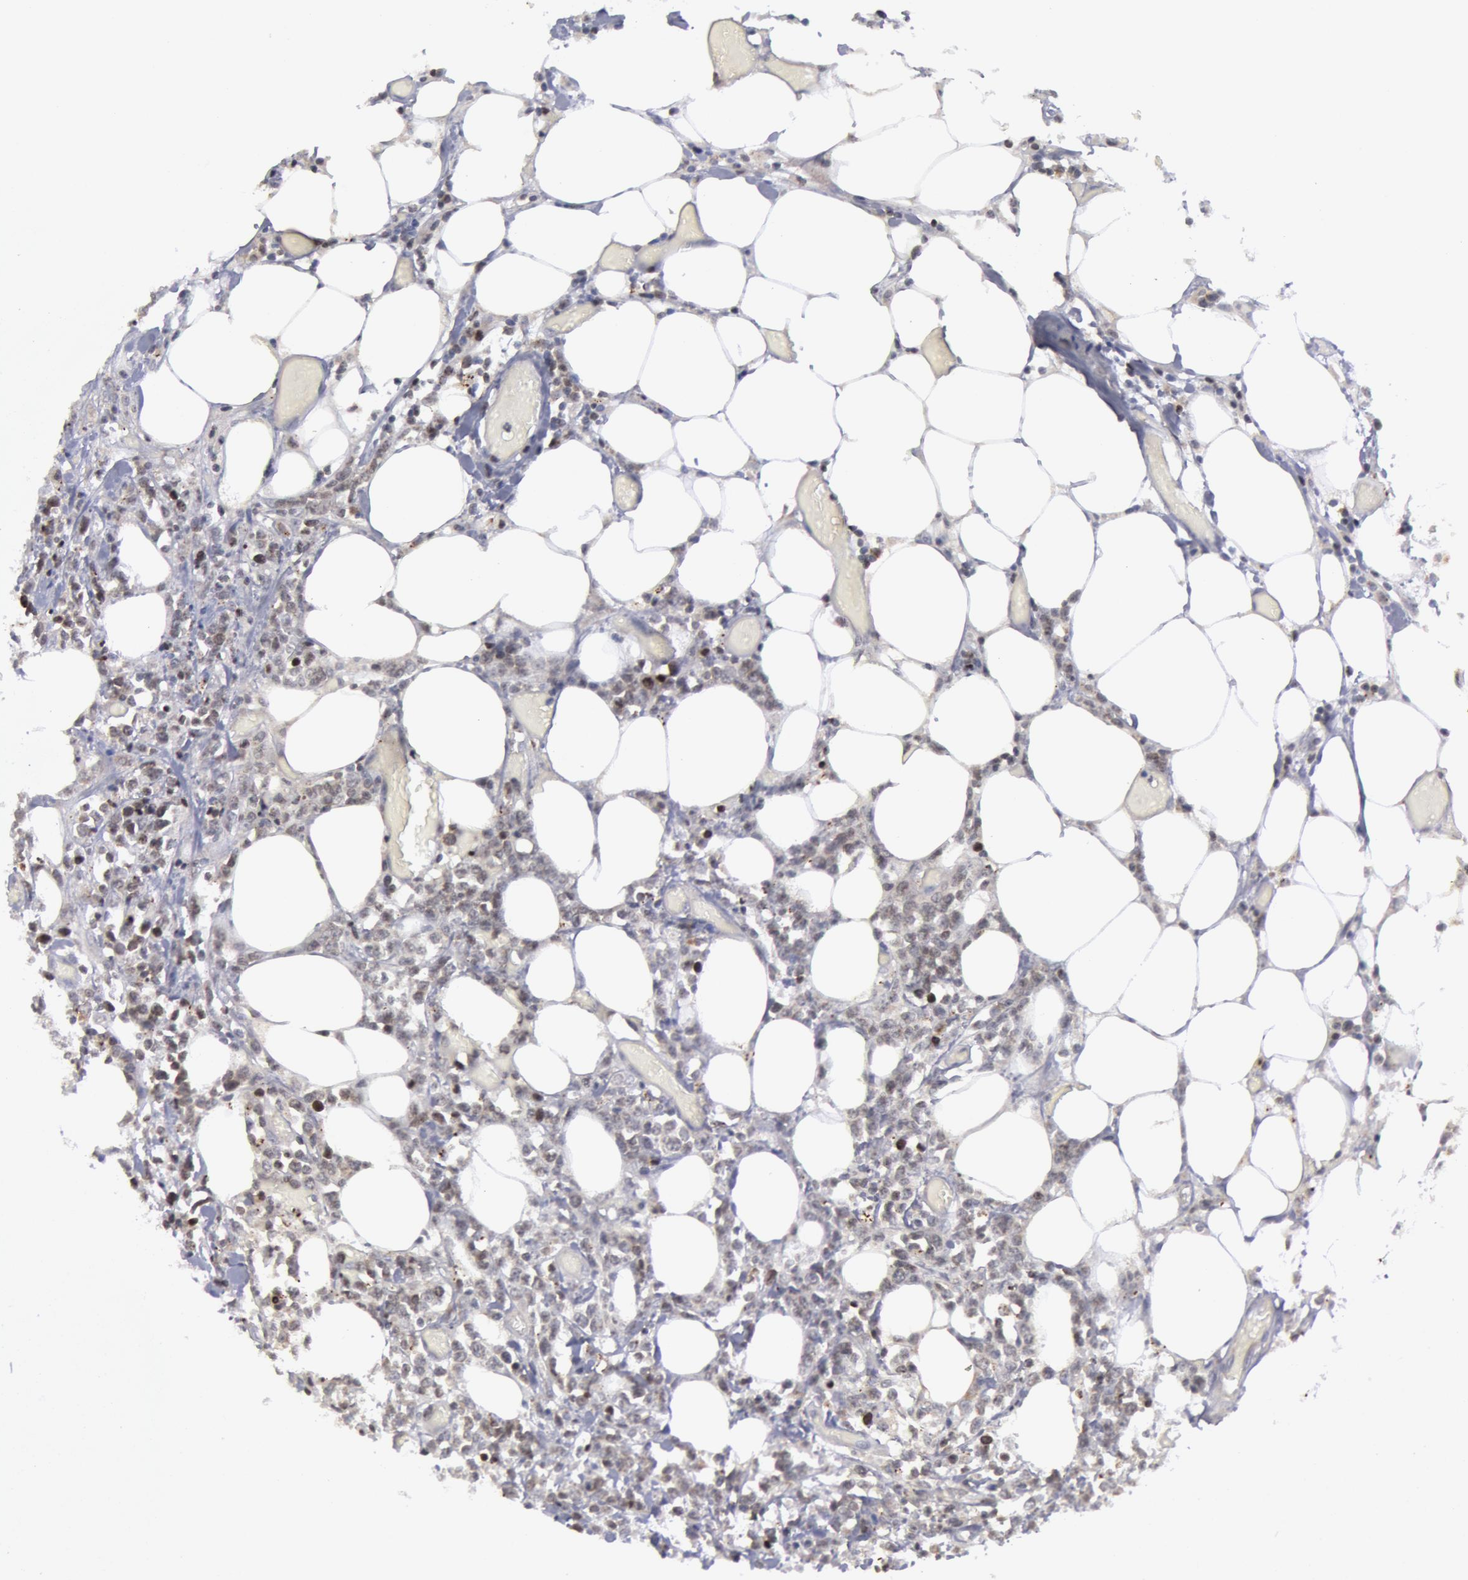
{"staining": {"intensity": "weak", "quantity": "<25%", "location": "nuclear"}, "tissue": "lymphoma", "cell_type": "Tumor cells", "image_type": "cancer", "snomed": [{"axis": "morphology", "description": "Malignant lymphoma, non-Hodgkin's type, High grade"}, {"axis": "topography", "description": "Colon"}], "caption": "DAB immunohistochemical staining of lymphoma shows no significant staining in tumor cells. Nuclei are stained in blue.", "gene": "ERBB2", "patient": {"sex": "male", "age": 82}}